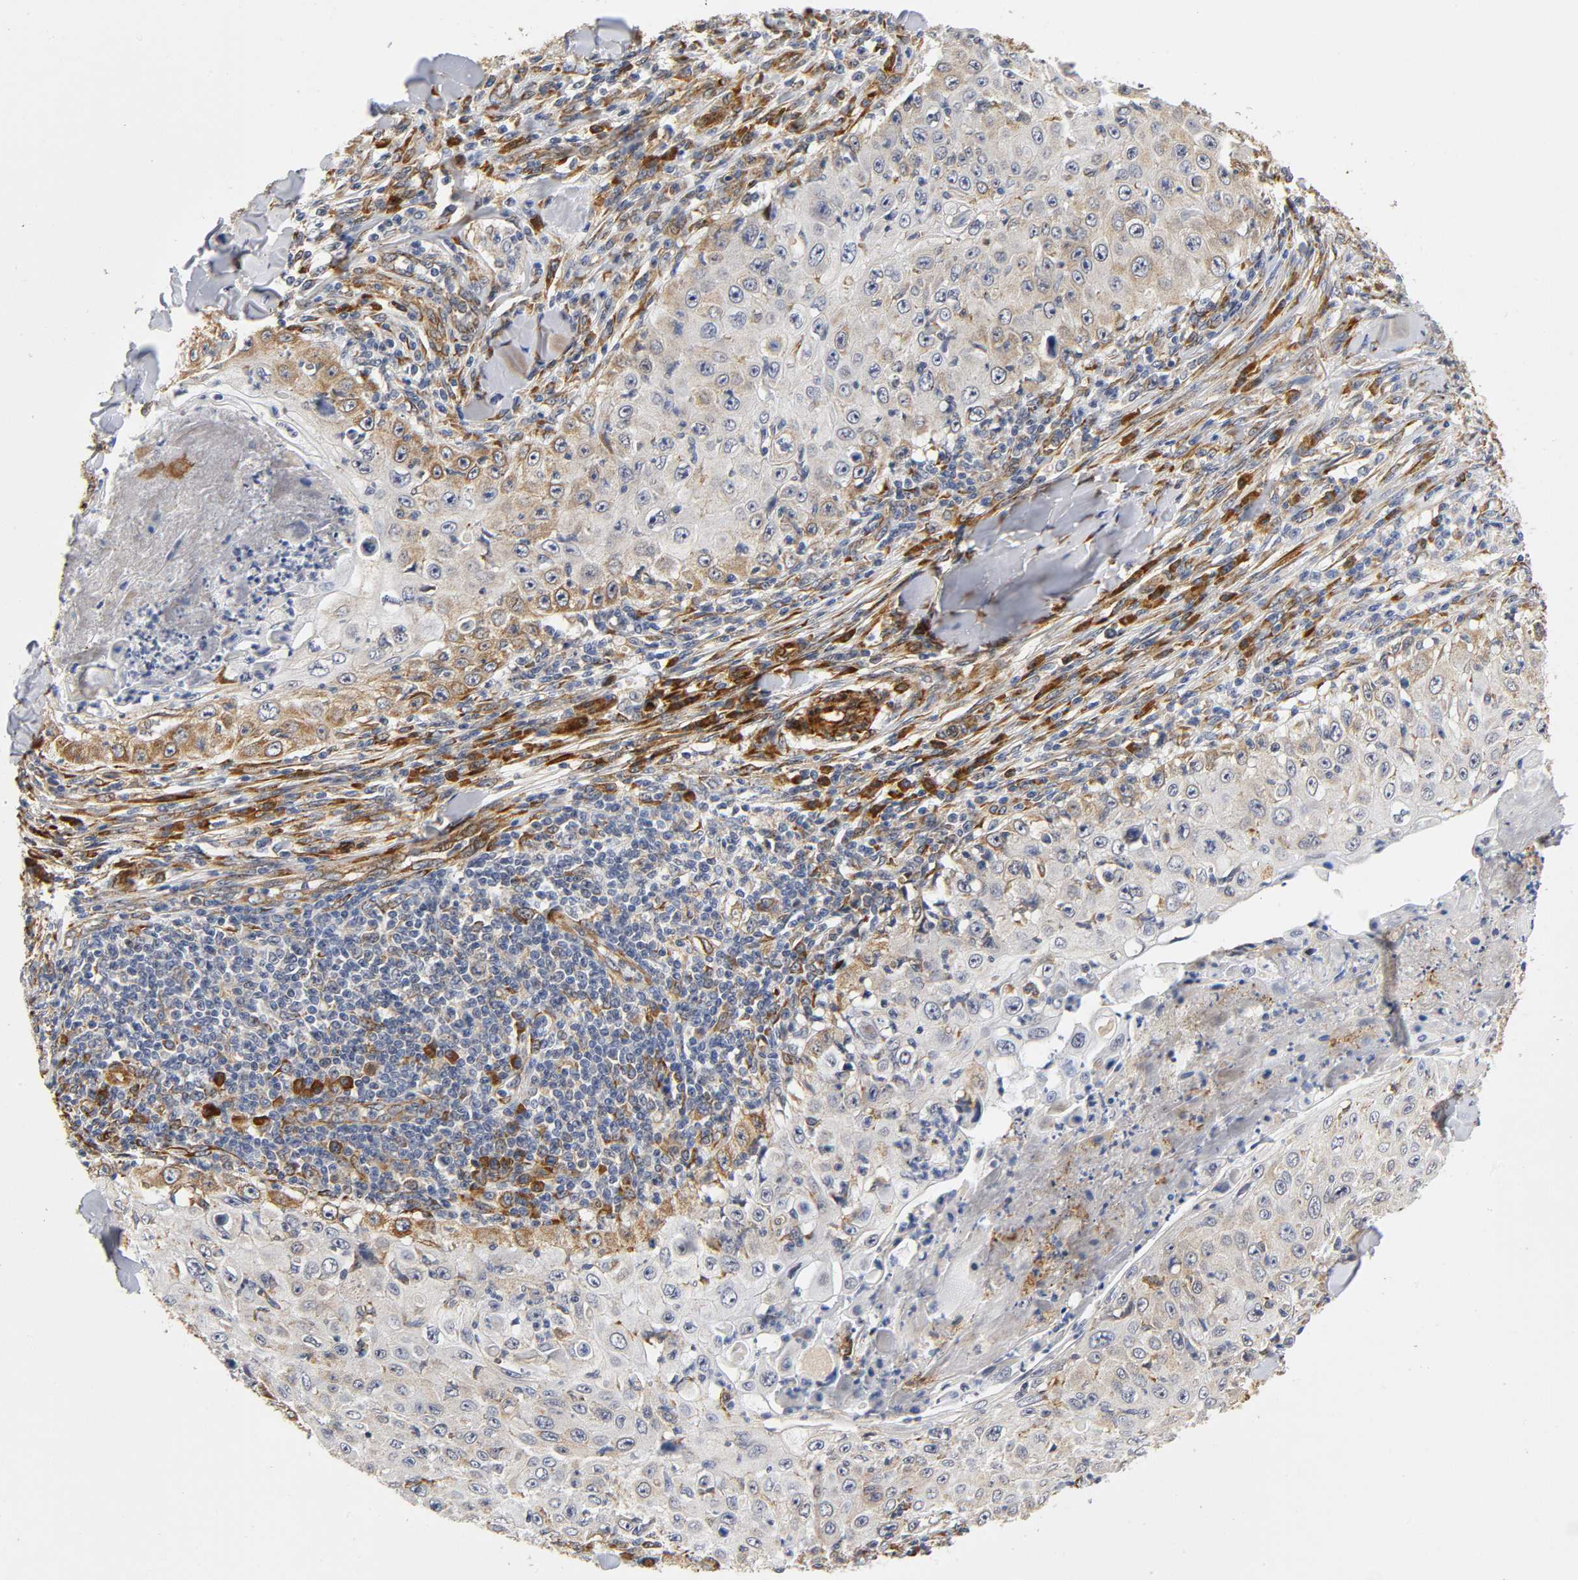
{"staining": {"intensity": "moderate", "quantity": "25%-75%", "location": "cytoplasmic/membranous"}, "tissue": "skin cancer", "cell_type": "Tumor cells", "image_type": "cancer", "snomed": [{"axis": "morphology", "description": "Squamous cell carcinoma, NOS"}, {"axis": "topography", "description": "Skin"}], "caption": "Immunohistochemistry micrograph of human skin cancer (squamous cell carcinoma) stained for a protein (brown), which exhibits medium levels of moderate cytoplasmic/membranous expression in about 25%-75% of tumor cells.", "gene": "SOS2", "patient": {"sex": "male", "age": 86}}